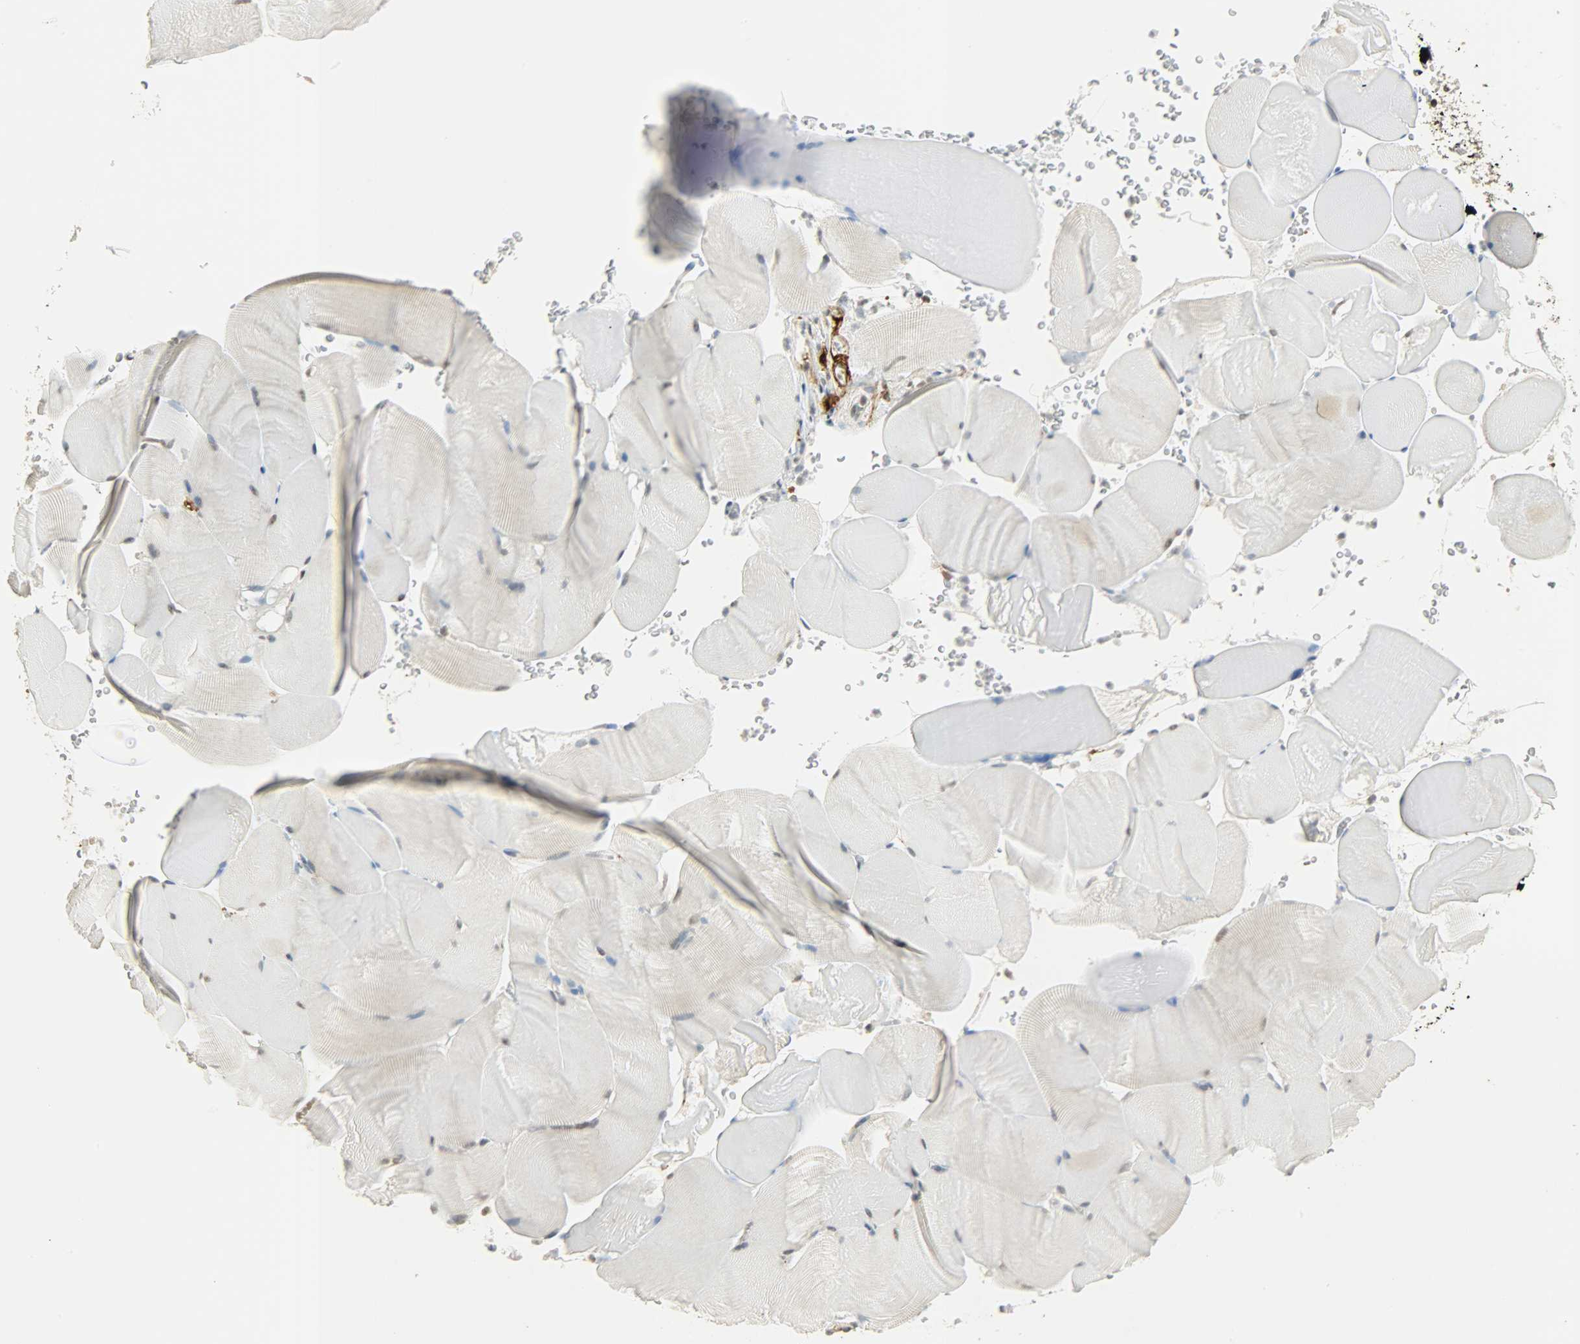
{"staining": {"intensity": "negative", "quantity": "none", "location": "none"}, "tissue": "skeletal muscle", "cell_type": "Myocytes", "image_type": "normal", "snomed": [{"axis": "morphology", "description": "Normal tissue, NOS"}, {"axis": "topography", "description": "Skeletal muscle"}], "caption": "Histopathology image shows no significant protein expression in myocytes of benign skeletal muscle. (DAB (3,3'-diaminobenzidine) IHC visualized using brightfield microscopy, high magnification).", "gene": "NGFR", "patient": {"sex": "male", "age": 62}}